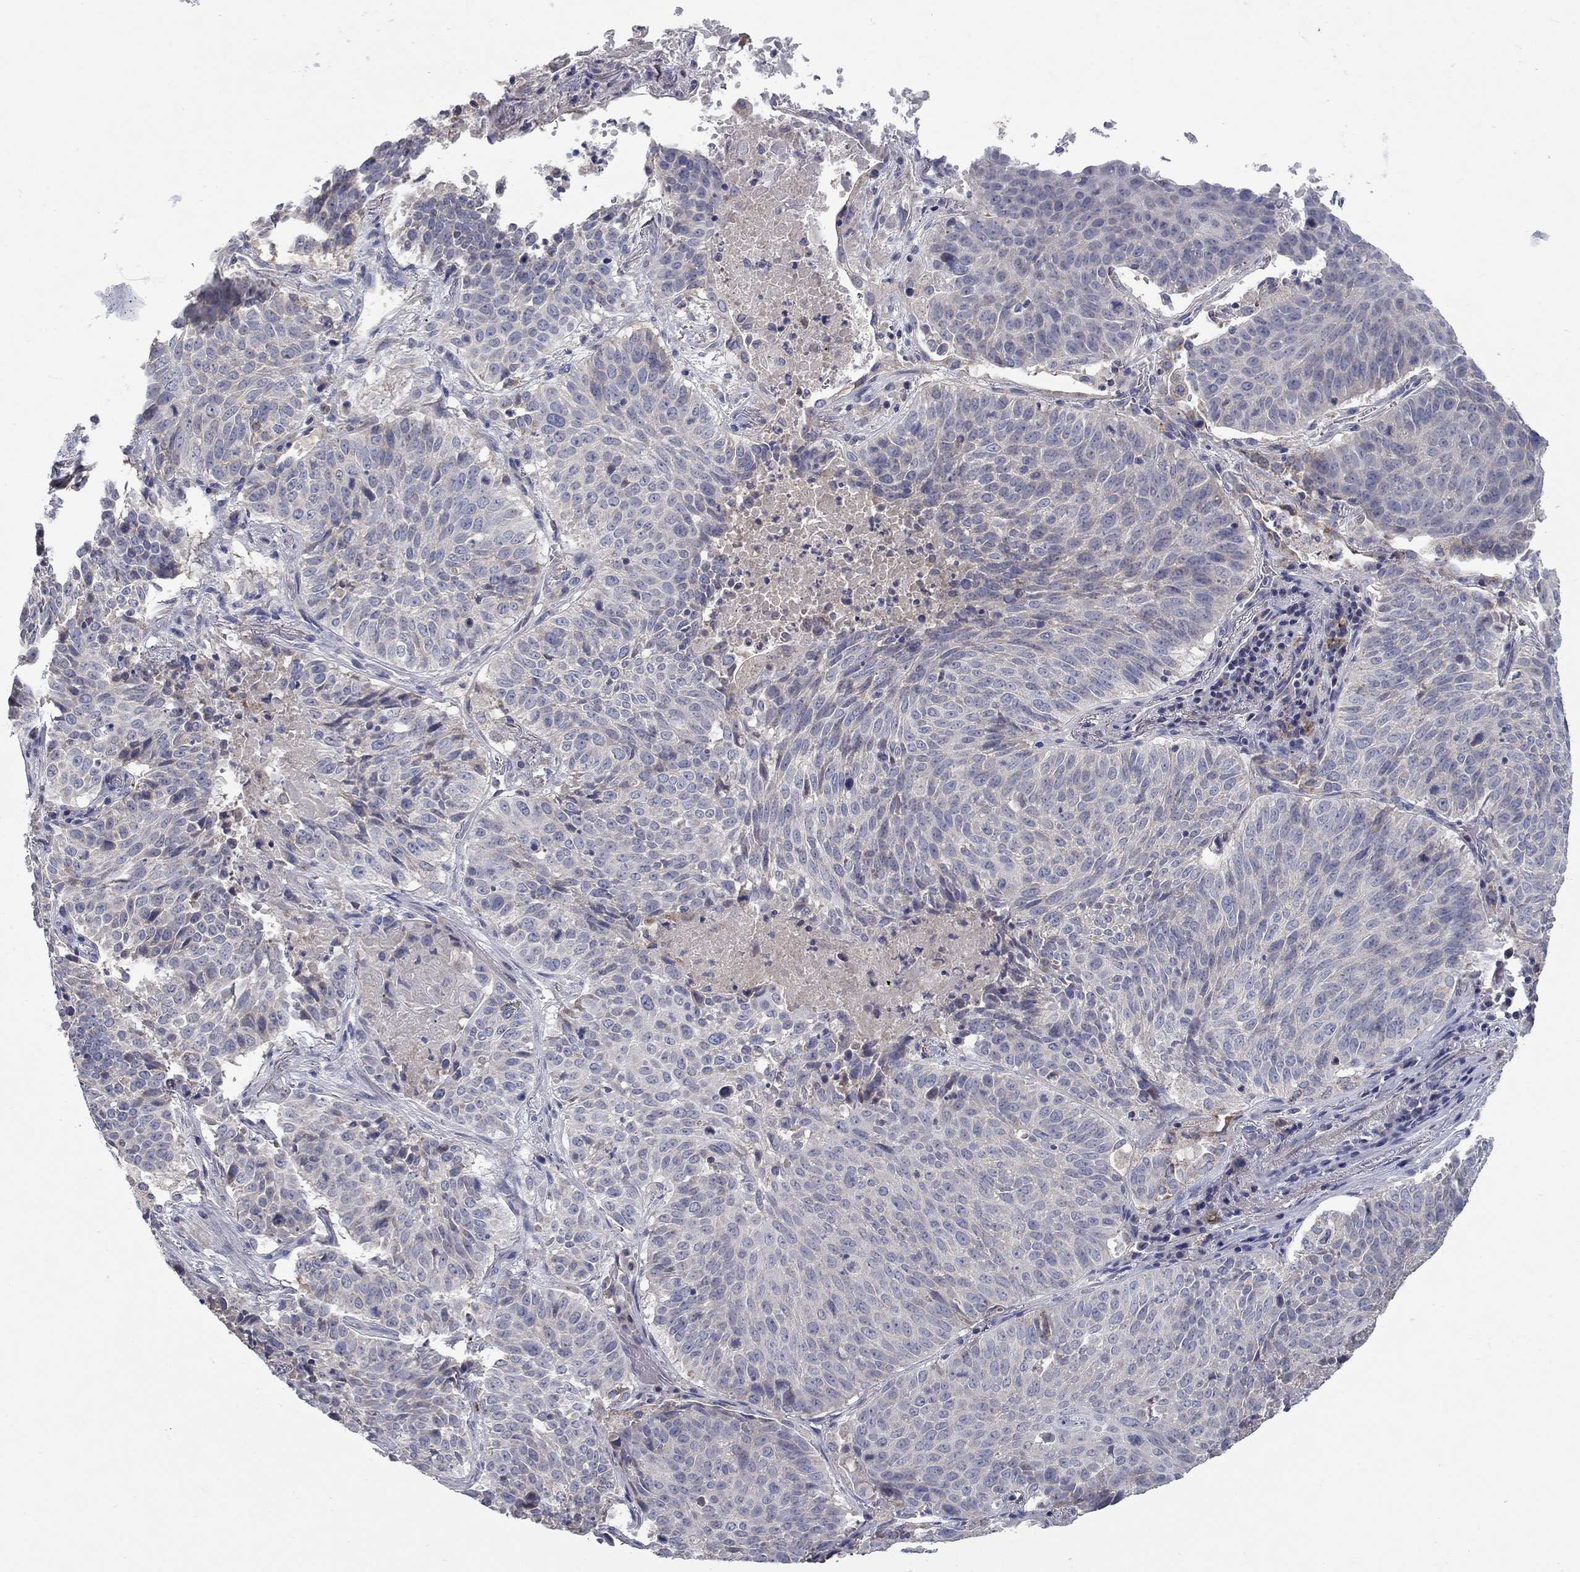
{"staining": {"intensity": "negative", "quantity": "none", "location": "none"}, "tissue": "lung cancer", "cell_type": "Tumor cells", "image_type": "cancer", "snomed": [{"axis": "morphology", "description": "Squamous cell carcinoma, NOS"}, {"axis": "topography", "description": "Lung"}], "caption": "DAB (3,3'-diaminobenzidine) immunohistochemical staining of lung cancer (squamous cell carcinoma) shows no significant staining in tumor cells. (IHC, brightfield microscopy, high magnification).", "gene": "FRK", "patient": {"sex": "male", "age": 64}}